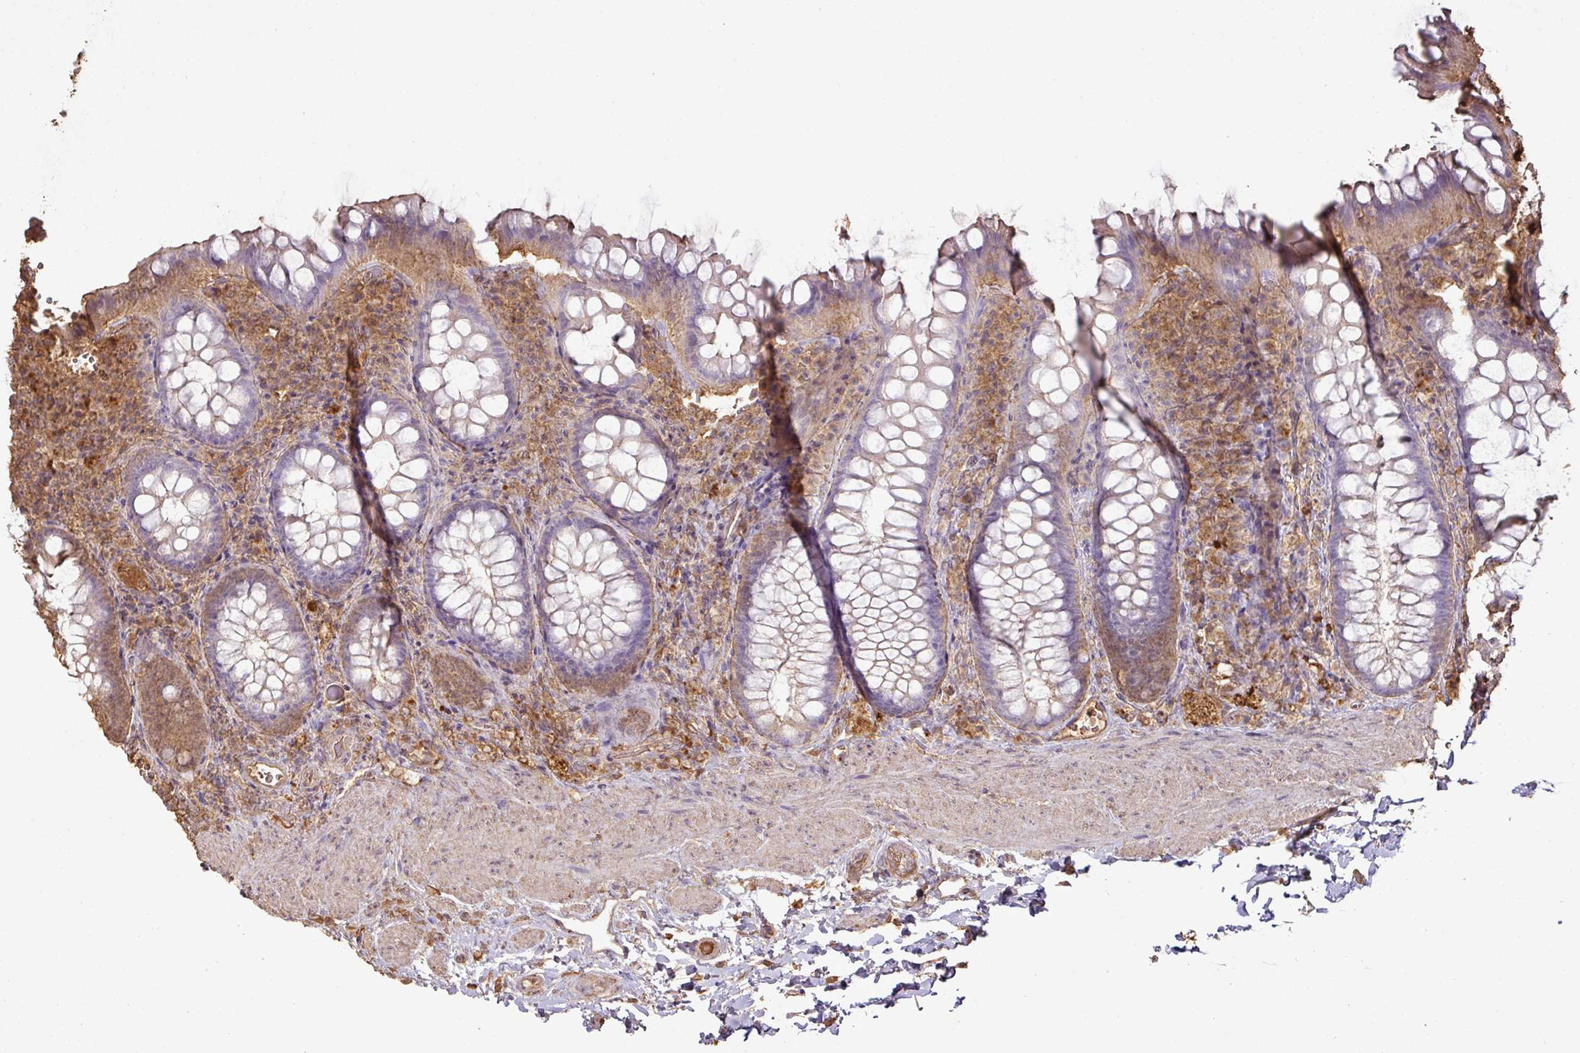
{"staining": {"intensity": "moderate", "quantity": "<25%", "location": "cytoplasmic/membranous"}, "tissue": "rectum", "cell_type": "Glandular cells", "image_type": "normal", "snomed": [{"axis": "morphology", "description": "Normal tissue, NOS"}, {"axis": "topography", "description": "Rectum"}], "caption": "Protein expression analysis of unremarkable human rectum reveals moderate cytoplasmic/membranous expression in about <25% of glandular cells.", "gene": "ATAT1", "patient": {"sex": "female", "age": 69}}